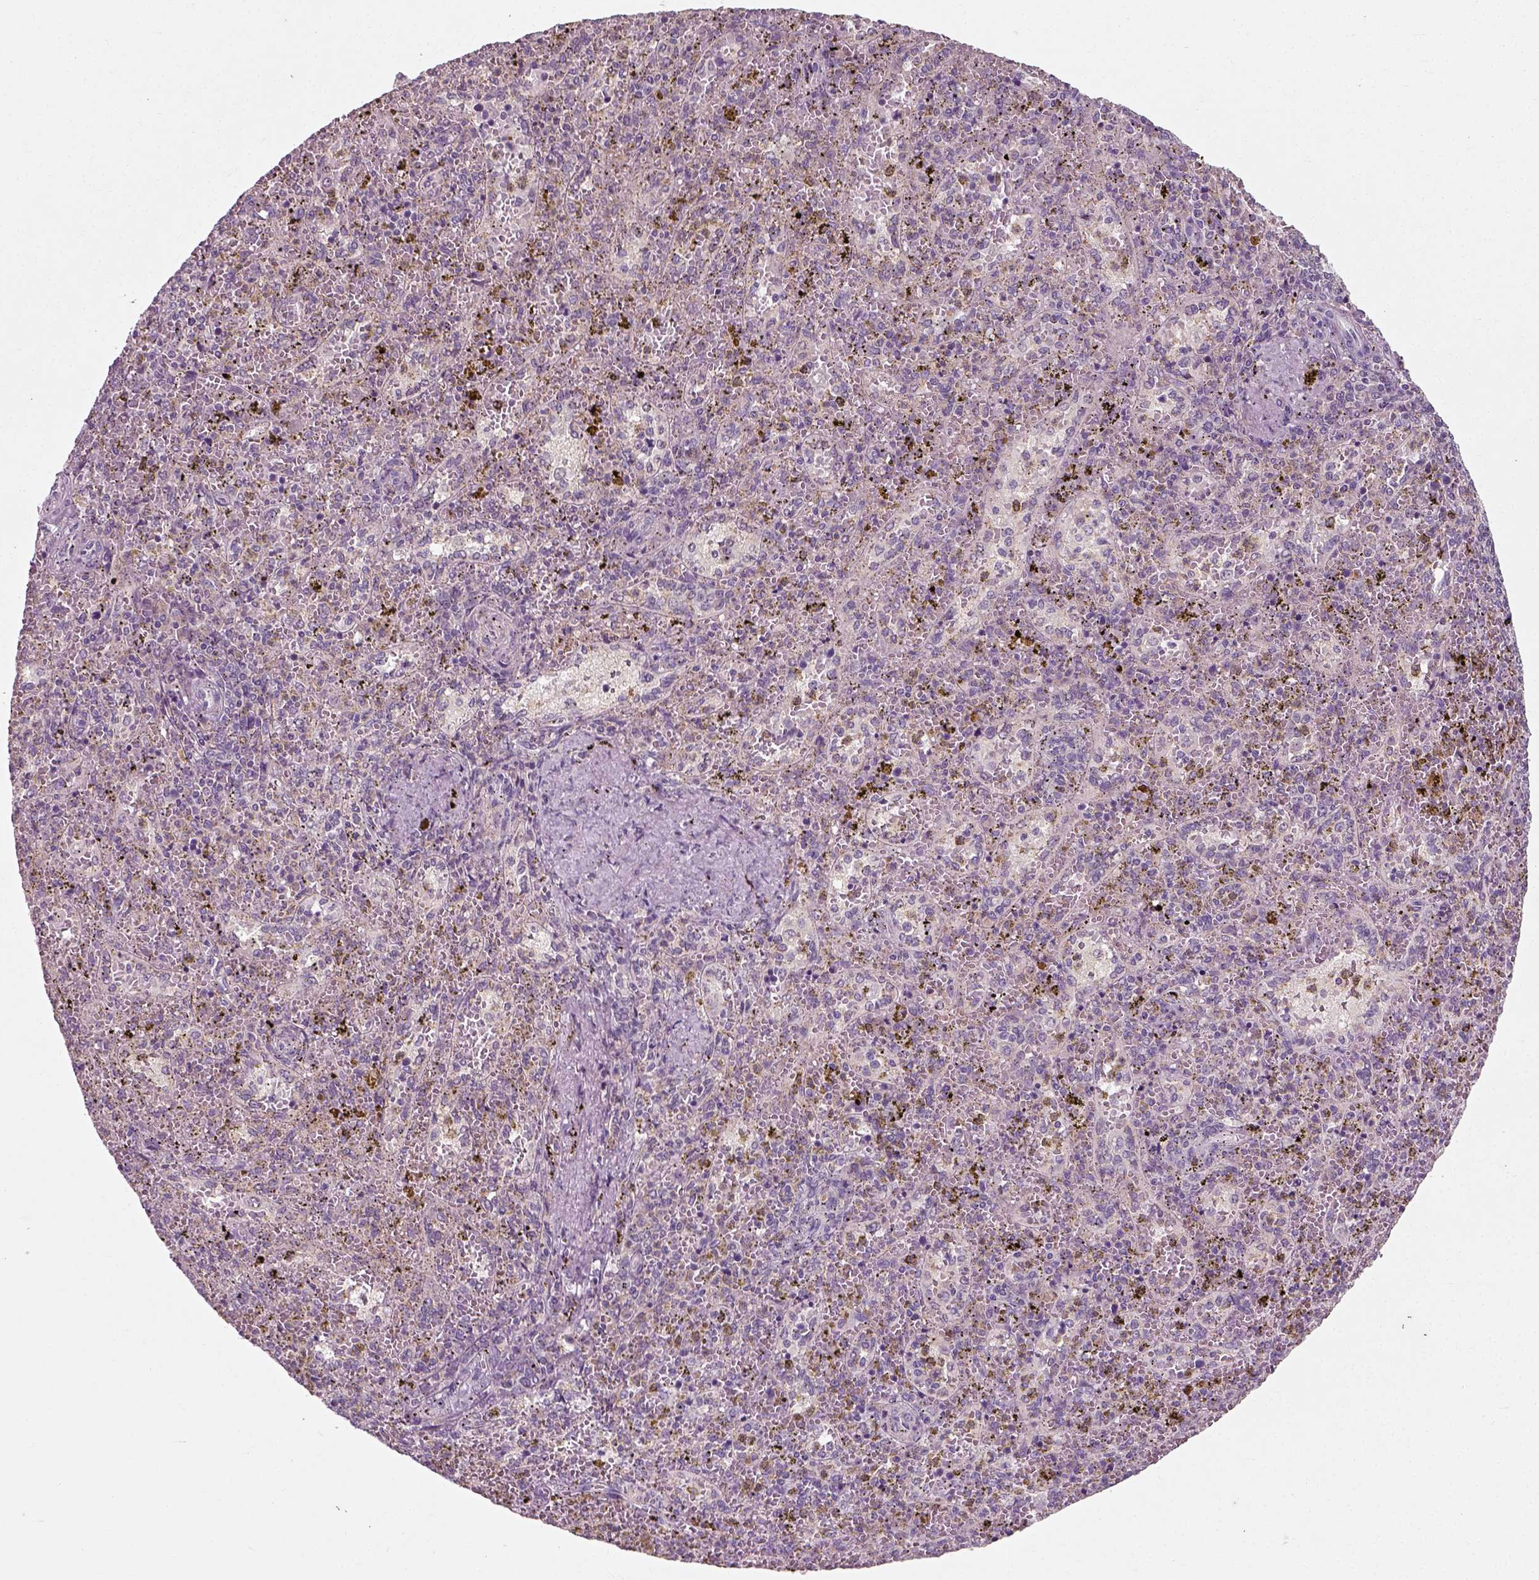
{"staining": {"intensity": "negative", "quantity": "none", "location": "none"}, "tissue": "spleen", "cell_type": "Cells in red pulp", "image_type": "normal", "snomed": [{"axis": "morphology", "description": "Normal tissue, NOS"}, {"axis": "topography", "description": "Spleen"}], "caption": "DAB (3,3'-diaminobenzidine) immunohistochemical staining of normal spleen demonstrates no significant staining in cells in red pulp. (DAB IHC with hematoxylin counter stain).", "gene": "RND2", "patient": {"sex": "female", "age": 50}}